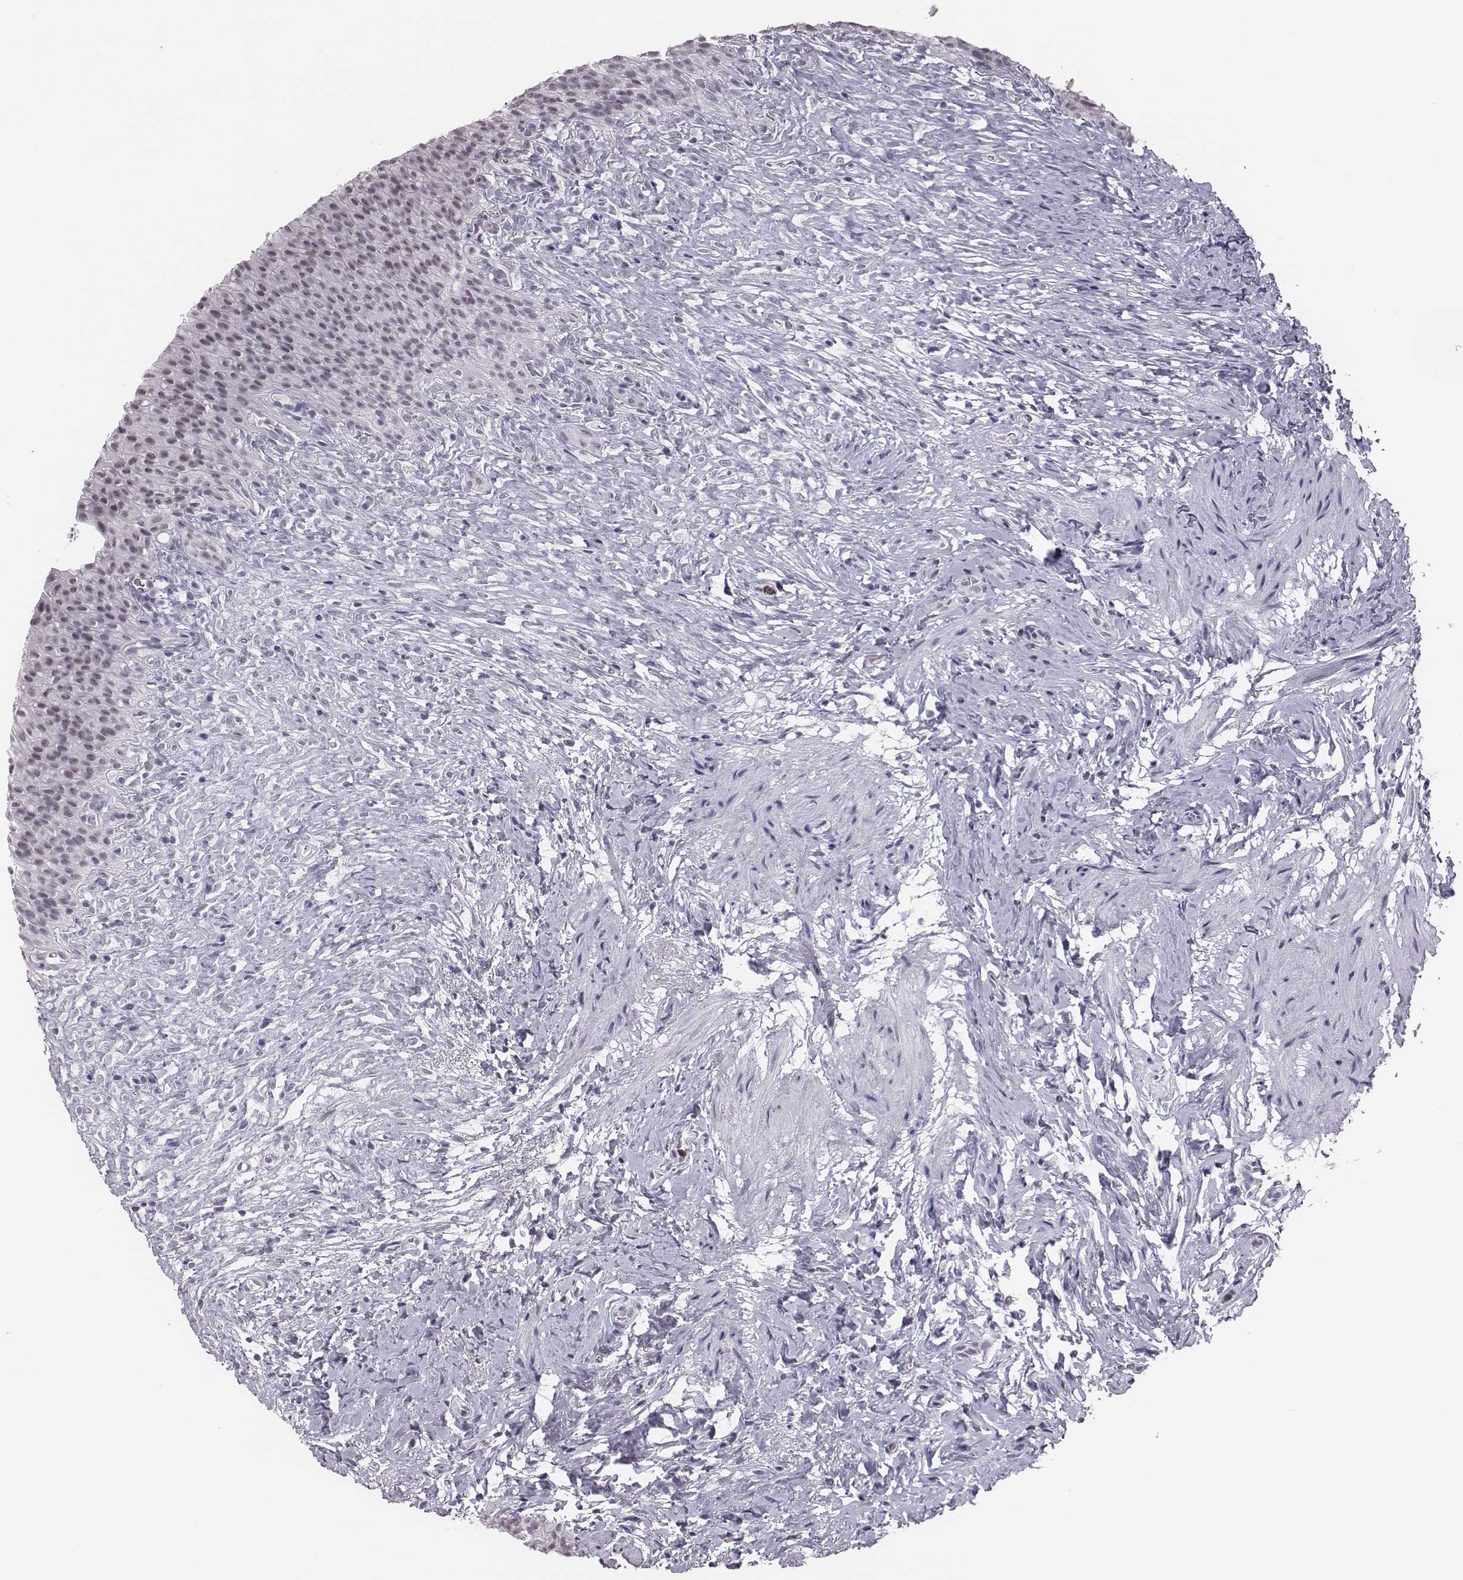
{"staining": {"intensity": "weak", "quantity": "25%-75%", "location": "nuclear"}, "tissue": "urinary bladder", "cell_type": "Urothelial cells", "image_type": "normal", "snomed": [{"axis": "morphology", "description": "Normal tissue, NOS"}, {"axis": "topography", "description": "Urinary bladder"}, {"axis": "topography", "description": "Prostate"}], "caption": "This image reveals immunohistochemistry staining of unremarkable urinary bladder, with low weak nuclear staining in about 25%-75% of urothelial cells.", "gene": "ACOD1", "patient": {"sex": "male", "age": 76}}